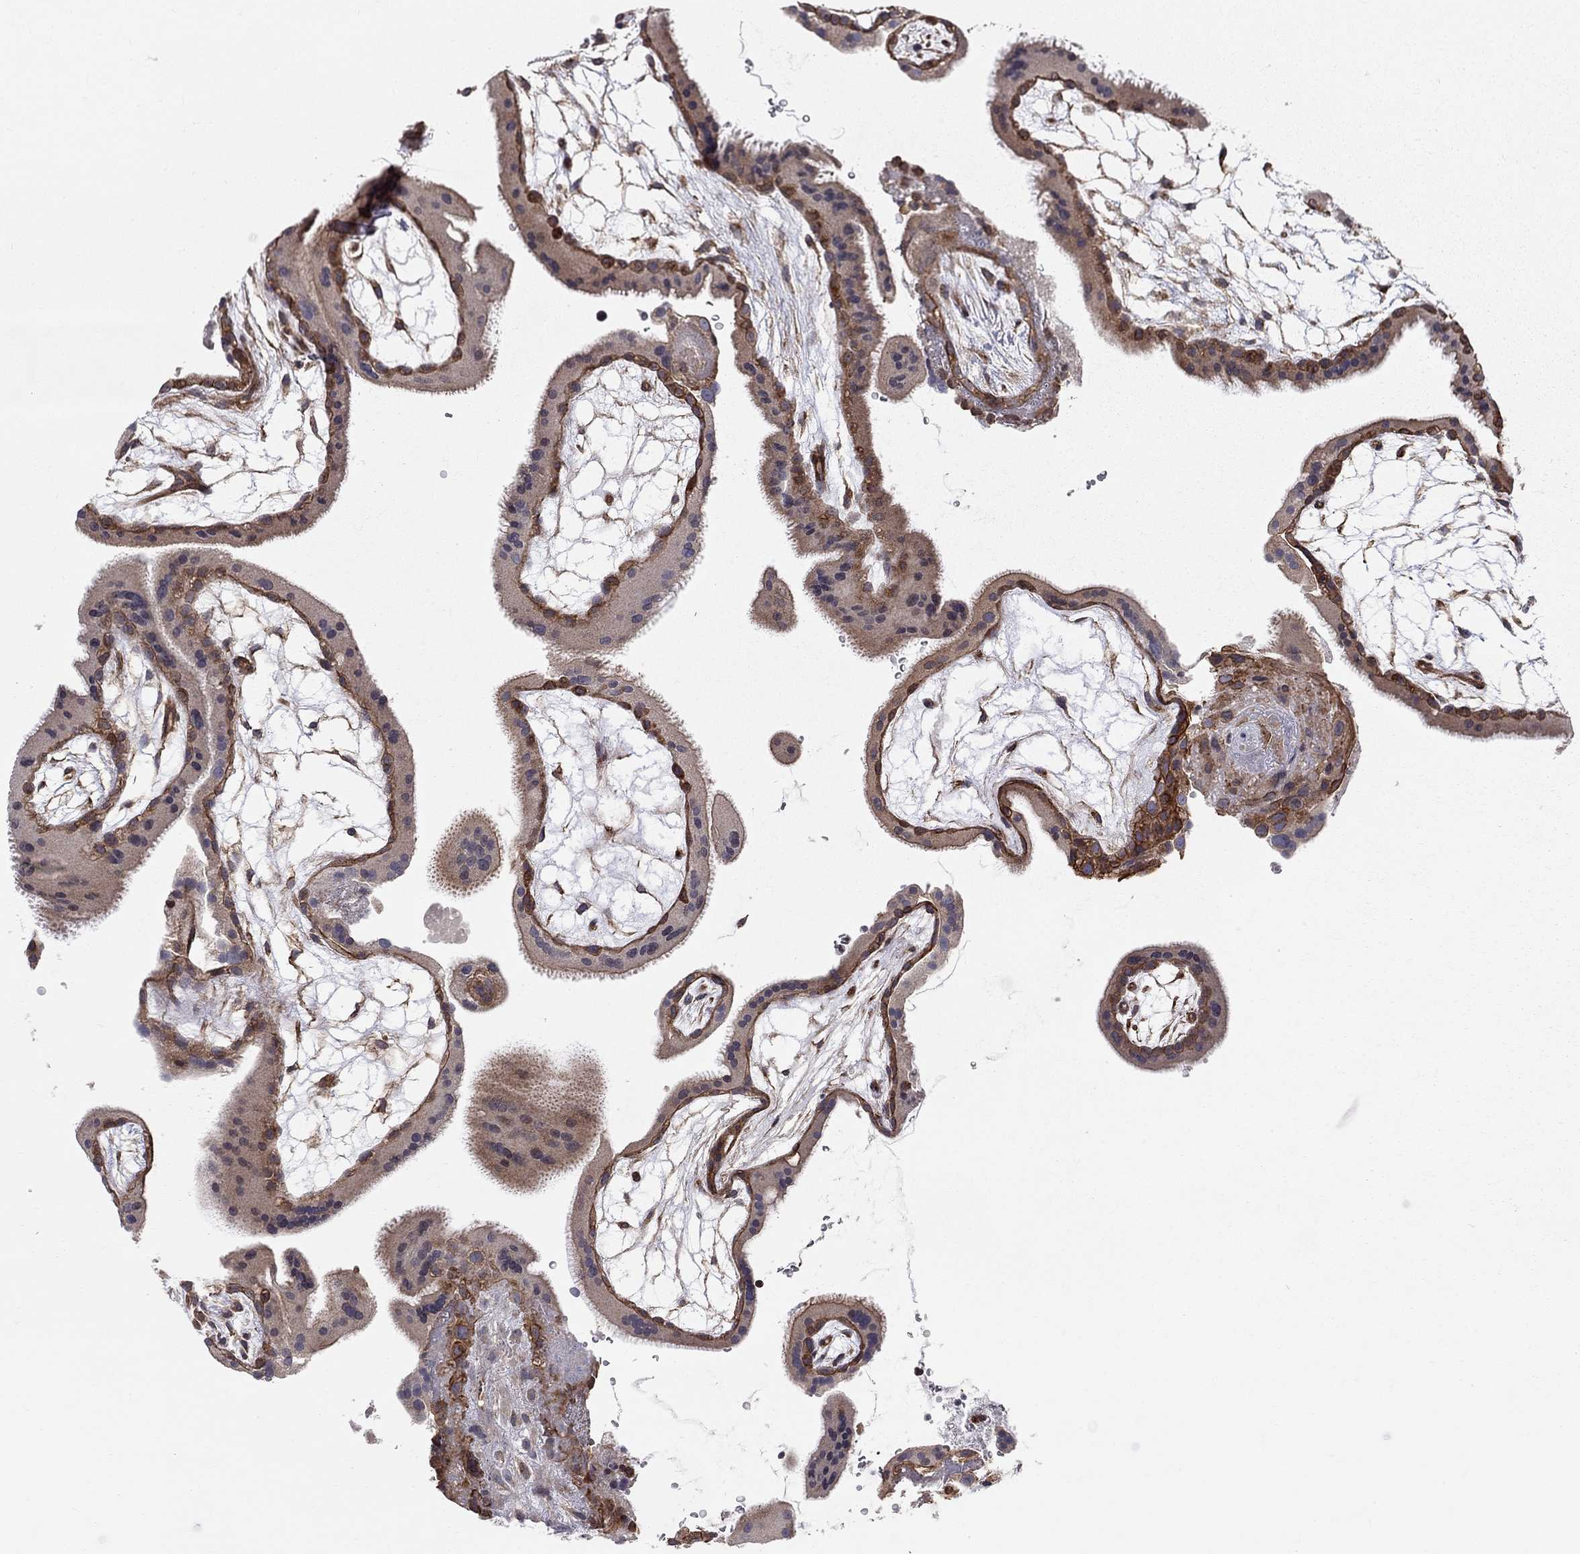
{"staining": {"intensity": "weak", "quantity": "25%-75%", "location": "cytoplasmic/membranous"}, "tissue": "placenta", "cell_type": "Decidual cells", "image_type": "normal", "snomed": [{"axis": "morphology", "description": "Normal tissue, NOS"}, {"axis": "topography", "description": "Placenta"}], "caption": "Decidual cells display weak cytoplasmic/membranous staining in approximately 25%-75% of cells in benign placenta.", "gene": "RASEF", "patient": {"sex": "female", "age": 19}}